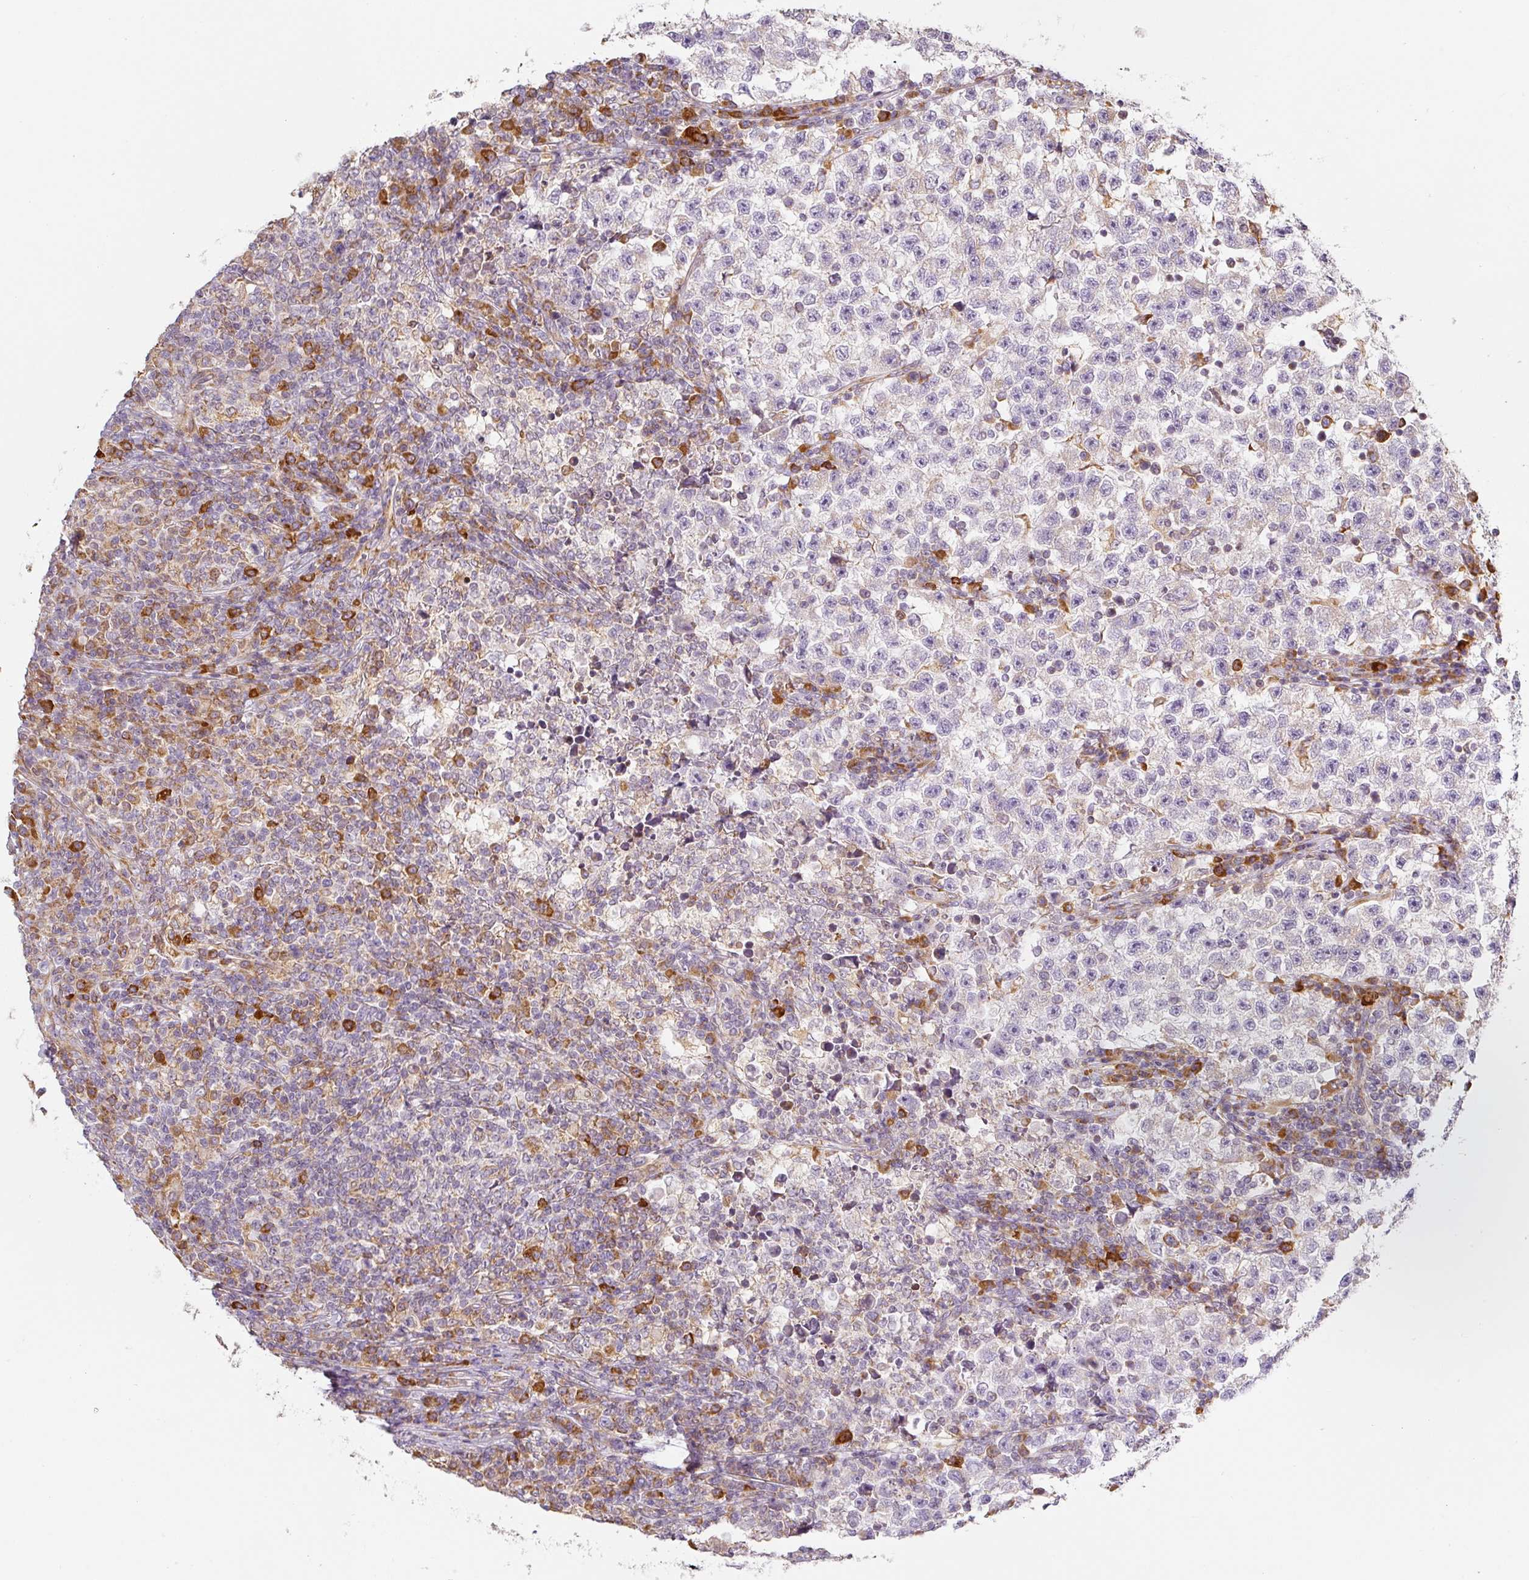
{"staining": {"intensity": "negative", "quantity": "none", "location": "none"}, "tissue": "testis cancer", "cell_type": "Tumor cells", "image_type": "cancer", "snomed": [{"axis": "morphology", "description": "Seminoma, NOS"}, {"axis": "topography", "description": "Testis"}], "caption": "Immunohistochemistry (IHC) histopathology image of human seminoma (testis) stained for a protein (brown), which shows no expression in tumor cells.", "gene": "MORN4", "patient": {"sex": "male", "age": 22}}